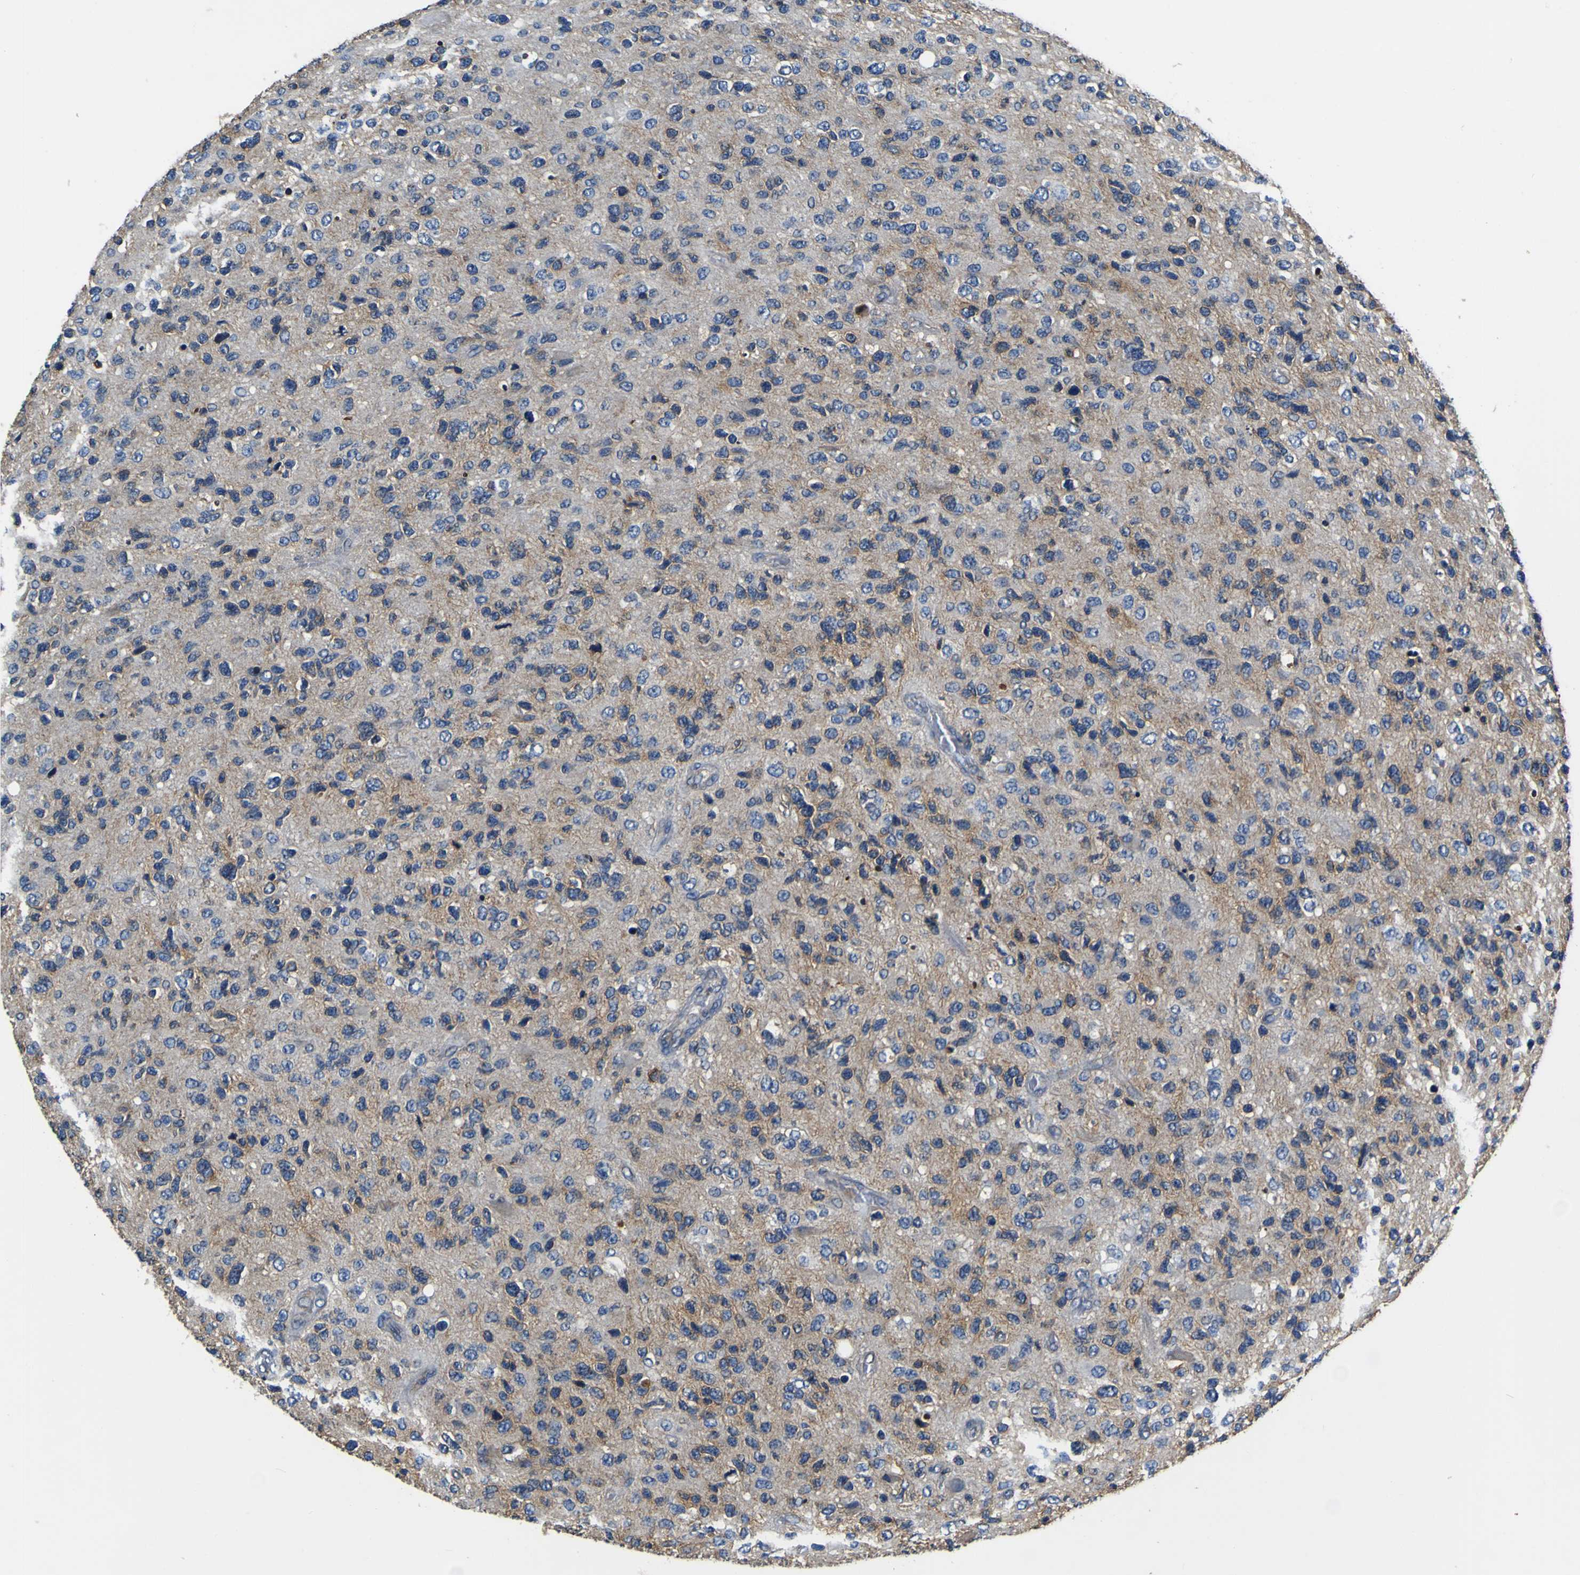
{"staining": {"intensity": "moderate", "quantity": "<25%", "location": "cytoplasmic/membranous"}, "tissue": "glioma", "cell_type": "Tumor cells", "image_type": "cancer", "snomed": [{"axis": "morphology", "description": "Glioma, malignant, High grade"}, {"axis": "topography", "description": "Brain"}], "caption": "IHC of human malignant glioma (high-grade) exhibits low levels of moderate cytoplasmic/membranous expression in about <25% of tumor cells.", "gene": "EPHB4", "patient": {"sex": "female", "age": 58}}